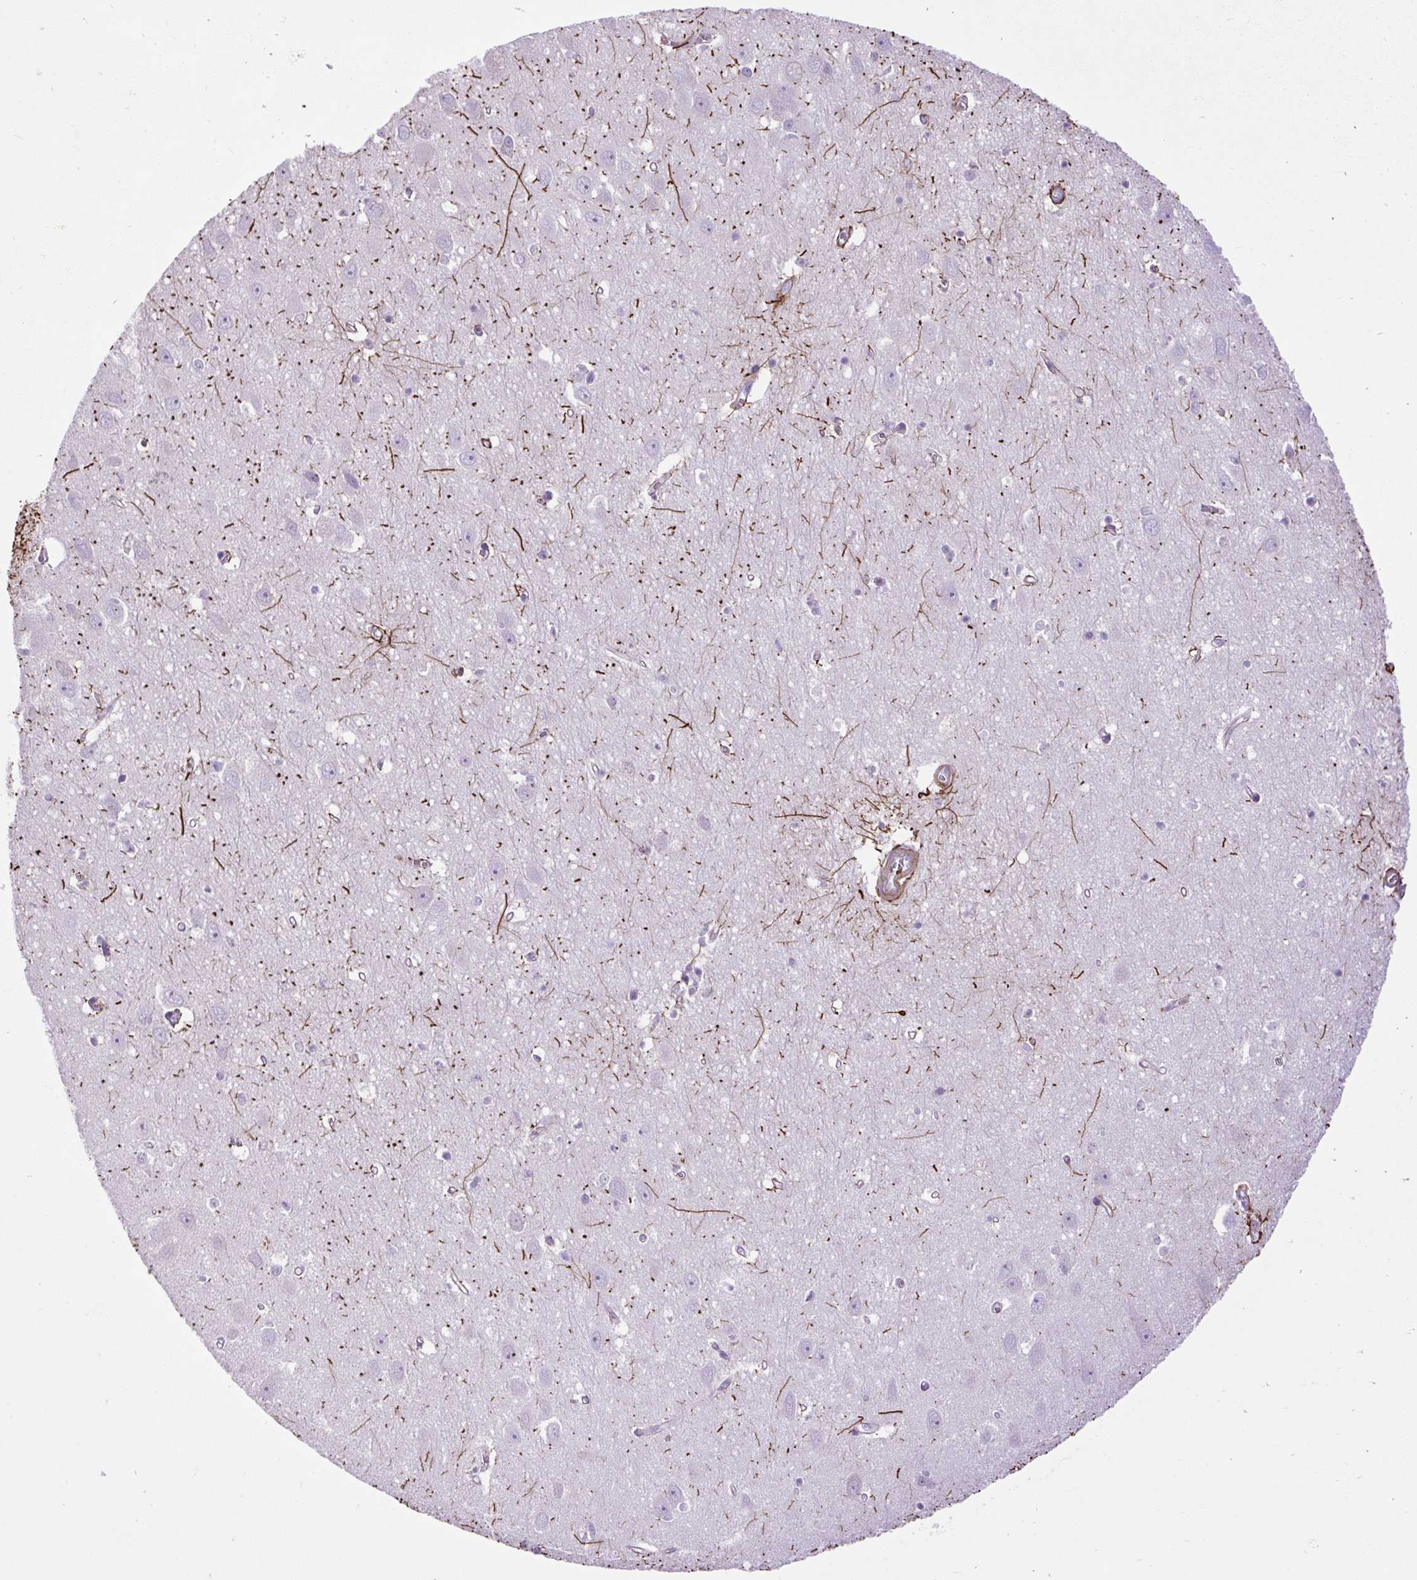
{"staining": {"intensity": "strong", "quantity": "<25%", "location": "cytoplasmic/membranous"}, "tissue": "hippocampus", "cell_type": "Glial cells", "image_type": "normal", "snomed": [{"axis": "morphology", "description": "Normal tissue, NOS"}, {"axis": "topography", "description": "Hippocampus"}], "caption": "DAB immunohistochemical staining of unremarkable human hippocampus exhibits strong cytoplasmic/membranous protein expression in about <25% of glial cells.", "gene": "VWA7", "patient": {"sex": "female", "age": 64}}